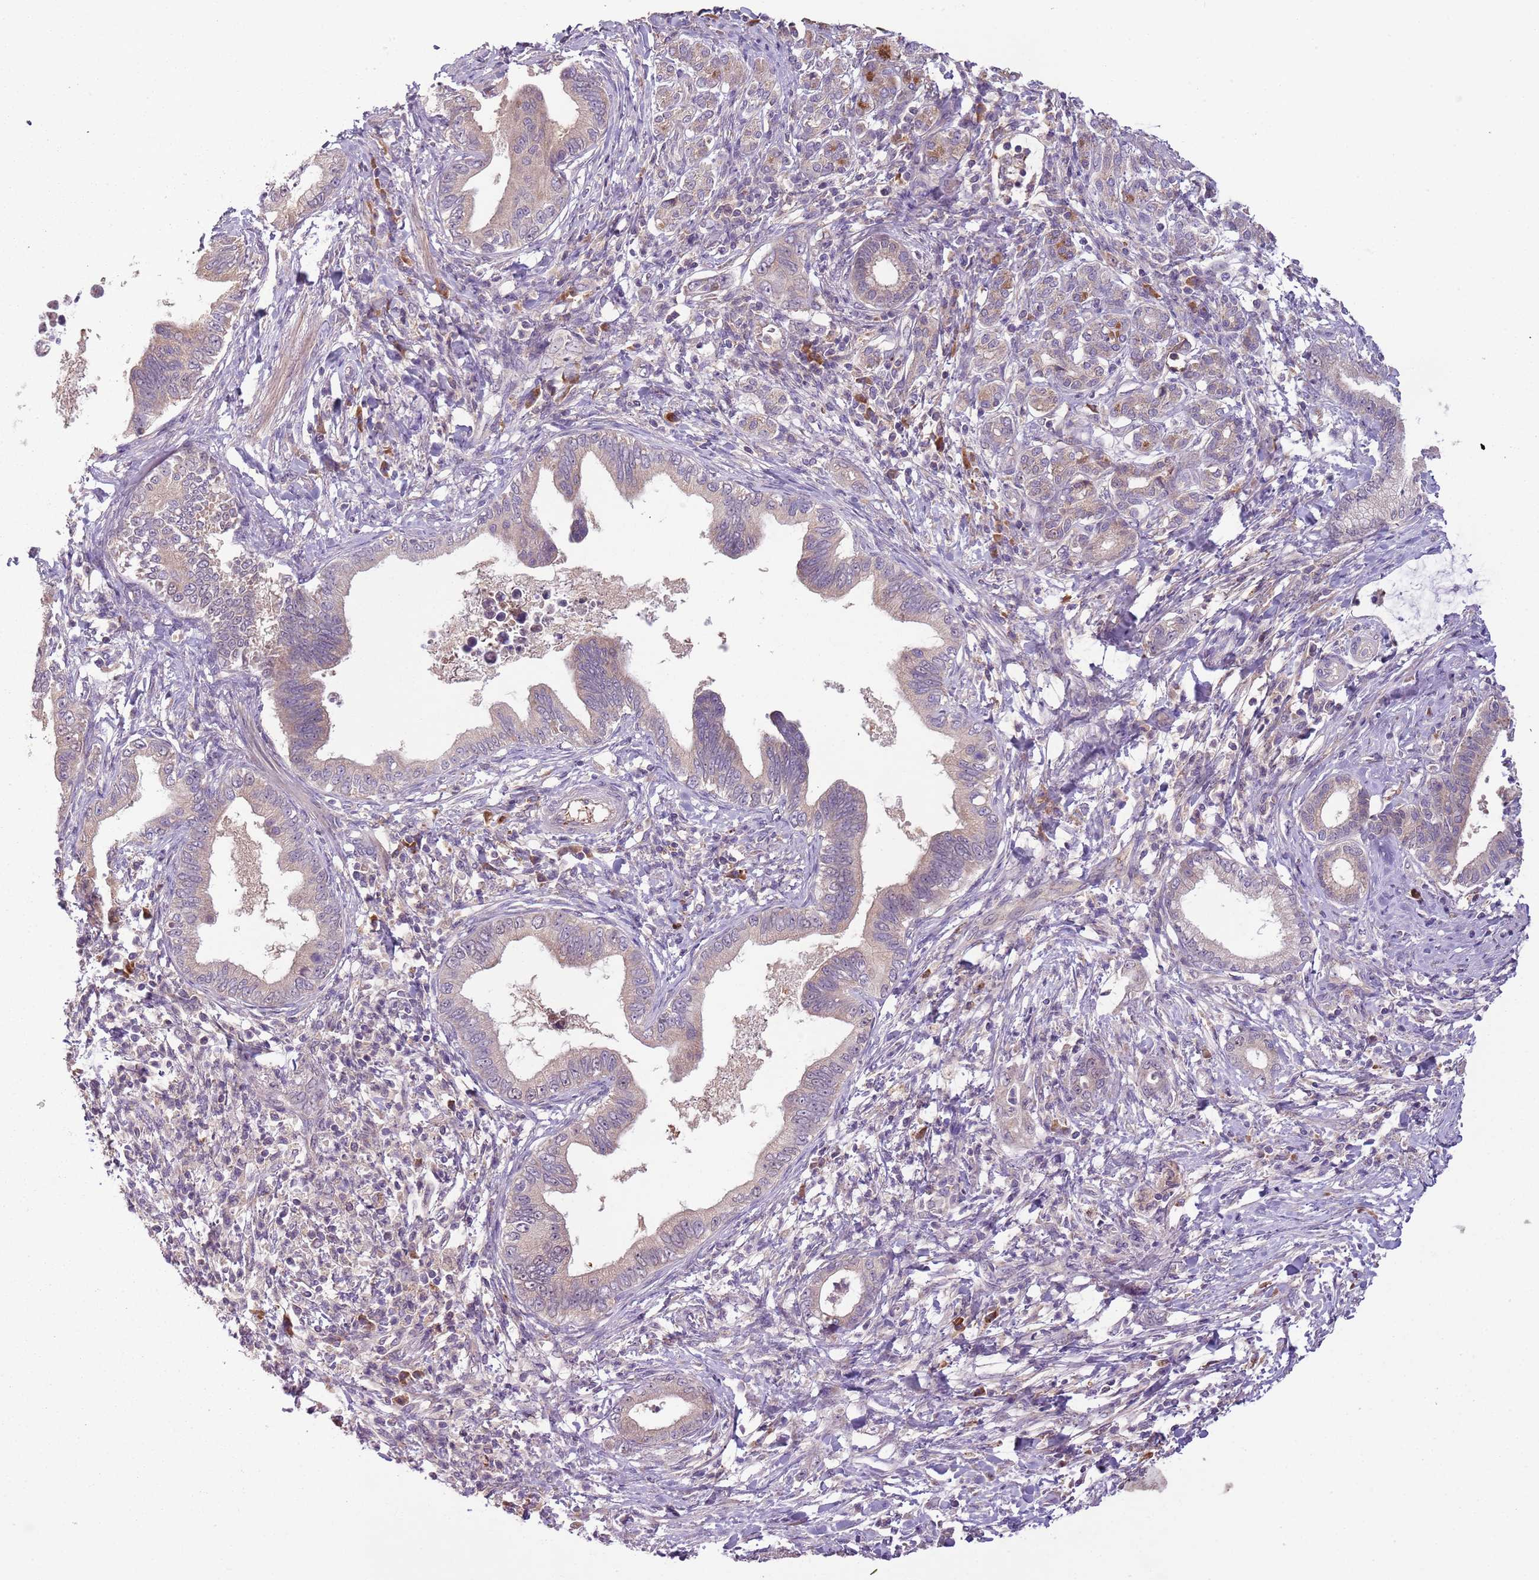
{"staining": {"intensity": "weak", "quantity": "<25%", "location": "cytoplasmic/membranous"}, "tissue": "pancreatic cancer", "cell_type": "Tumor cells", "image_type": "cancer", "snomed": [{"axis": "morphology", "description": "Normal tissue, NOS"}, {"axis": "morphology", "description": "Adenocarcinoma, NOS"}, {"axis": "topography", "description": "Pancreas"}], "caption": "Tumor cells are negative for protein expression in human pancreatic adenocarcinoma.", "gene": "FECH", "patient": {"sex": "female", "age": 55}}